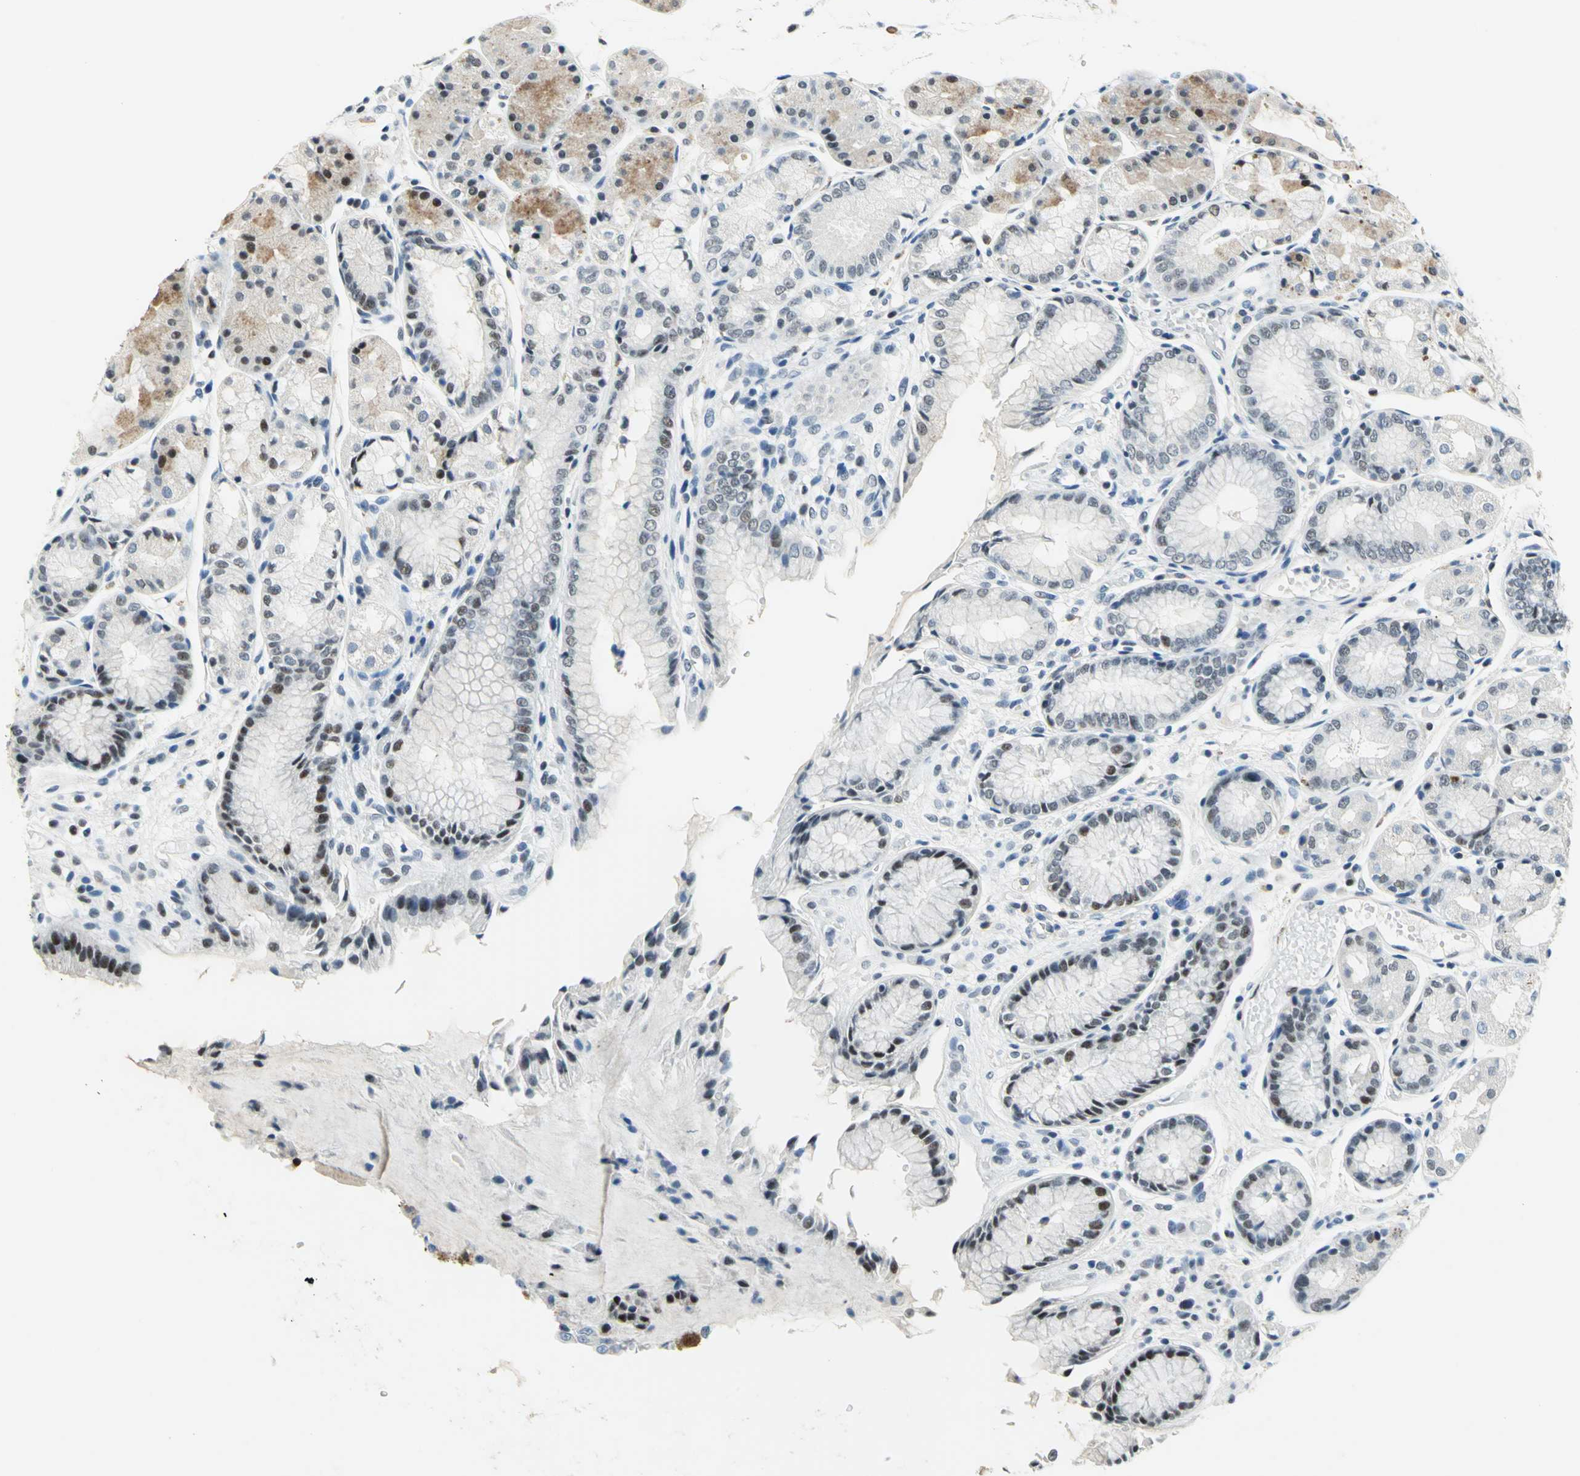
{"staining": {"intensity": "moderate", "quantity": "25%-75%", "location": "cytoplasmic/membranous,nuclear"}, "tissue": "stomach", "cell_type": "Glandular cells", "image_type": "normal", "snomed": [{"axis": "morphology", "description": "Normal tissue, NOS"}, {"axis": "topography", "description": "Stomach, upper"}], "caption": "A brown stain labels moderate cytoplasmic/membranous,nuclear staining of a protein in glandular cells of unremarkable stomach. (brown staining indicates protein expression, while blue staining denotes nuclei).", "gene": "RAD17", "patient": {"sex": "male", "age": 72}}